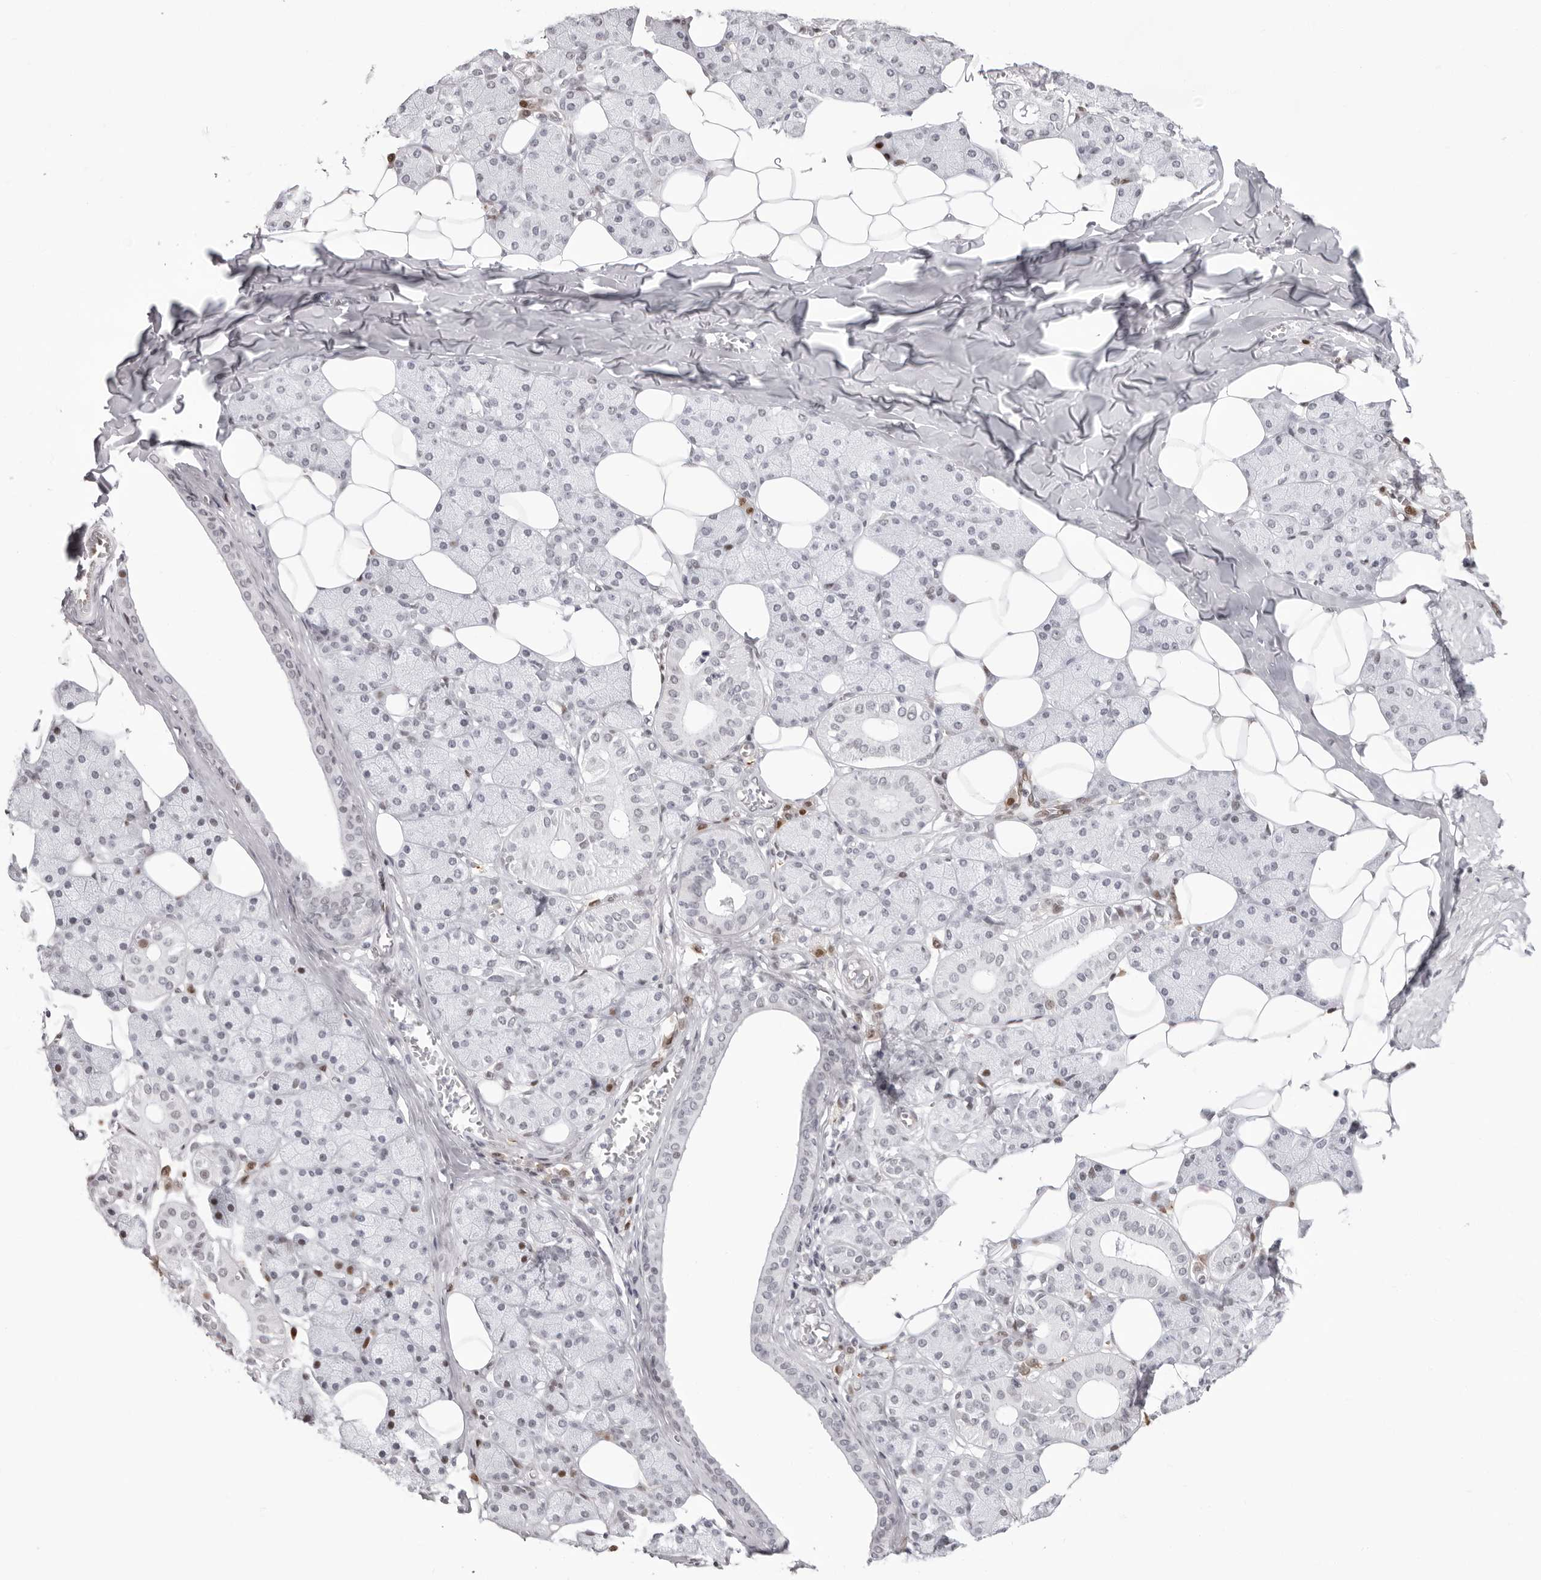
{"staining": {"intensity": "moderate", "quantity": "<25%", "location": "cytoplasmic/membranous"}, "tissue": "salivary gland", "cell_type": "Glandular cells", "image_type": "normal", "snomed": [{"axis": "morphology", "description": "Normal tissue, NOS"}, {"axis": "topography", "description": "Salivary gland"}], "caption": "Moderate cytoplasmic/membranous expression is seen in about <25% of glandular cells in normal salivary gland.", "gene": "NTPCR", "patient": {"sex": "female", "age": 33}}